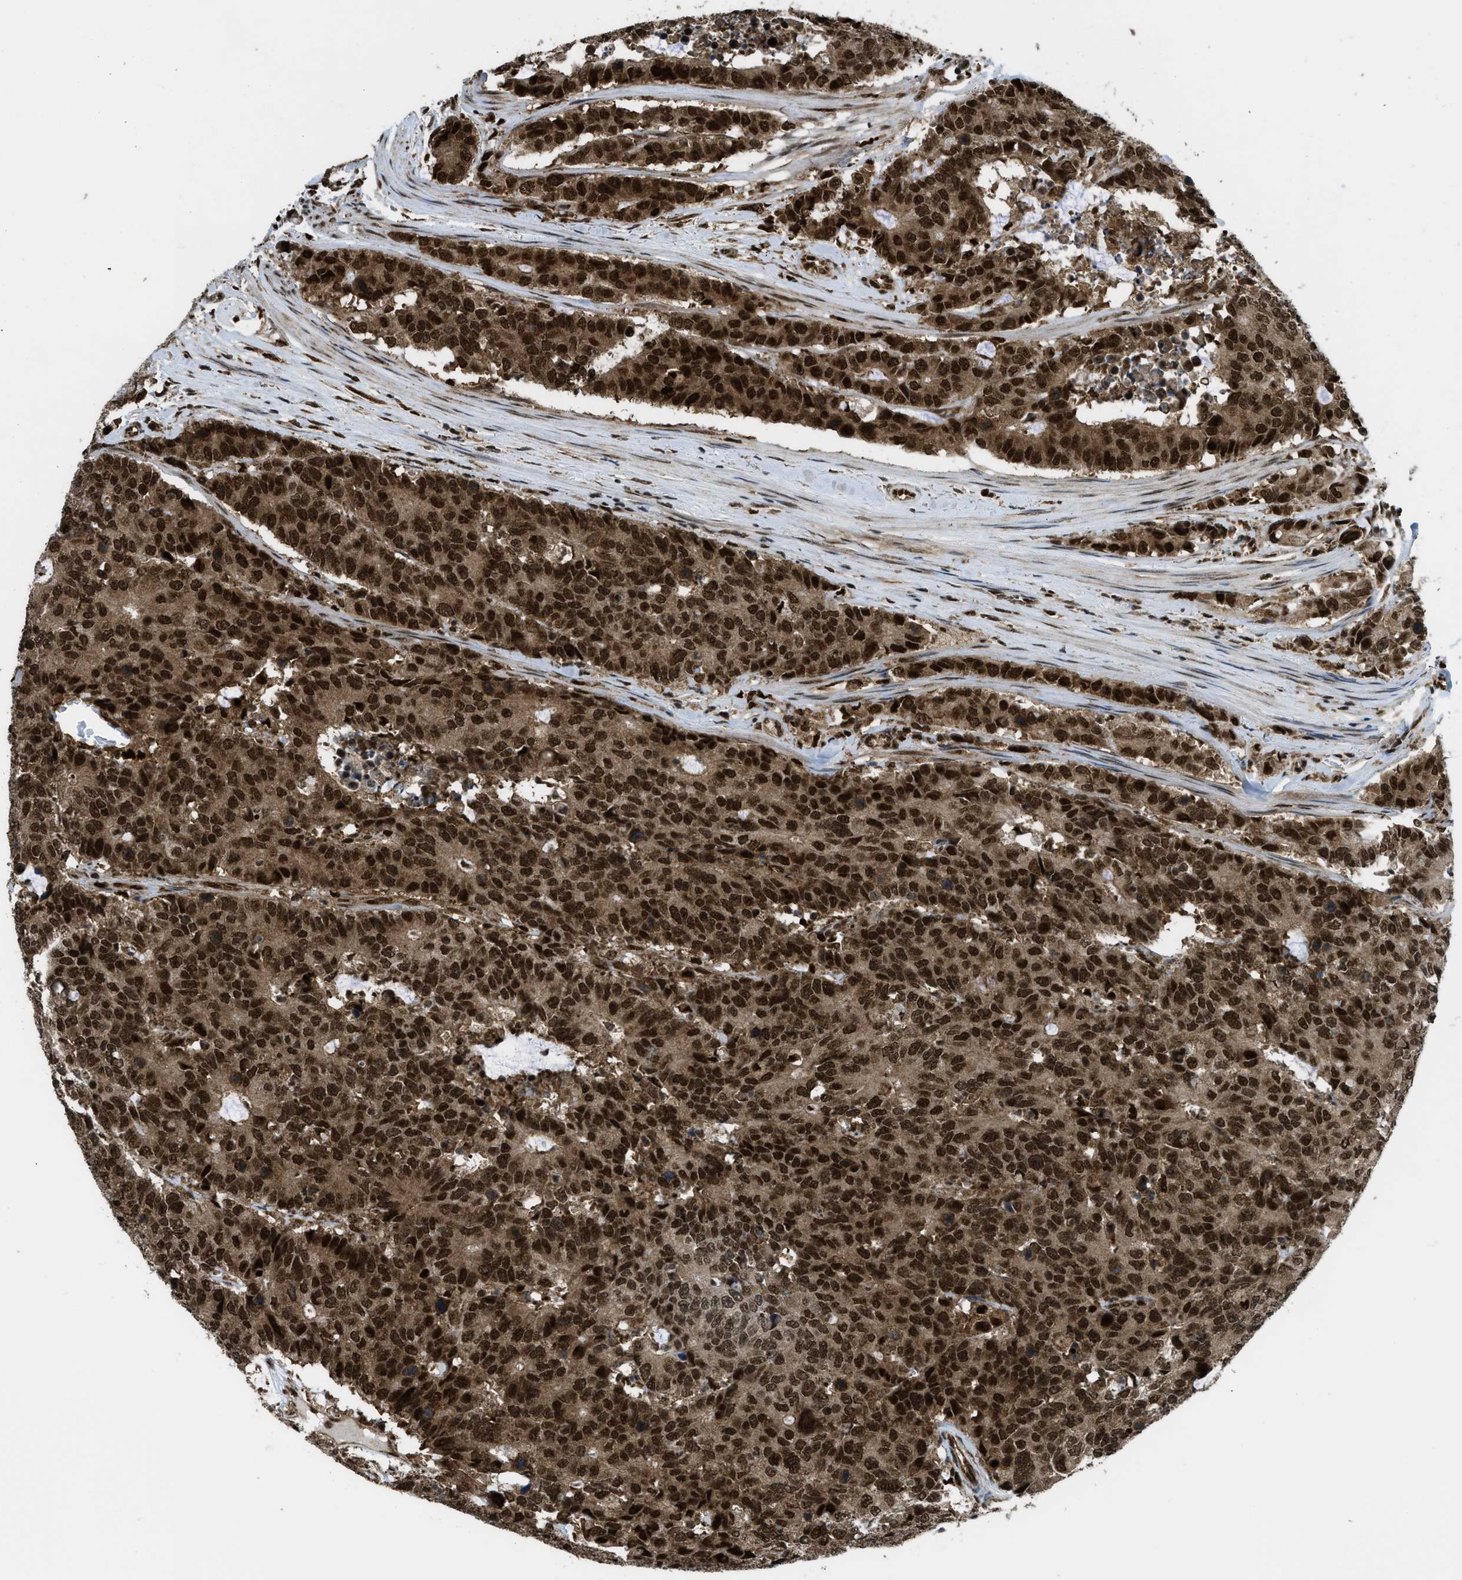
{"staining": {"intensity": "strong", "quantity": ">75%", "location": "nuclear"}, "tissue": "colorectal cancer", "cell_type": "Tumor cells", "image_type": "cancer", "snomed": [{"axis": "morphology", "description": "Adenocarcinoma, NOS"}, {"axis": "topography", "description": "Colon"}], "caption": "Immunohistochemical staining of human colorectal adenocarcinoma shows high levels of strong nuclear expression in about >75% of tumor cells.", "gene": "TNPO1", "patient": {"sex": "female", "age": 86}}